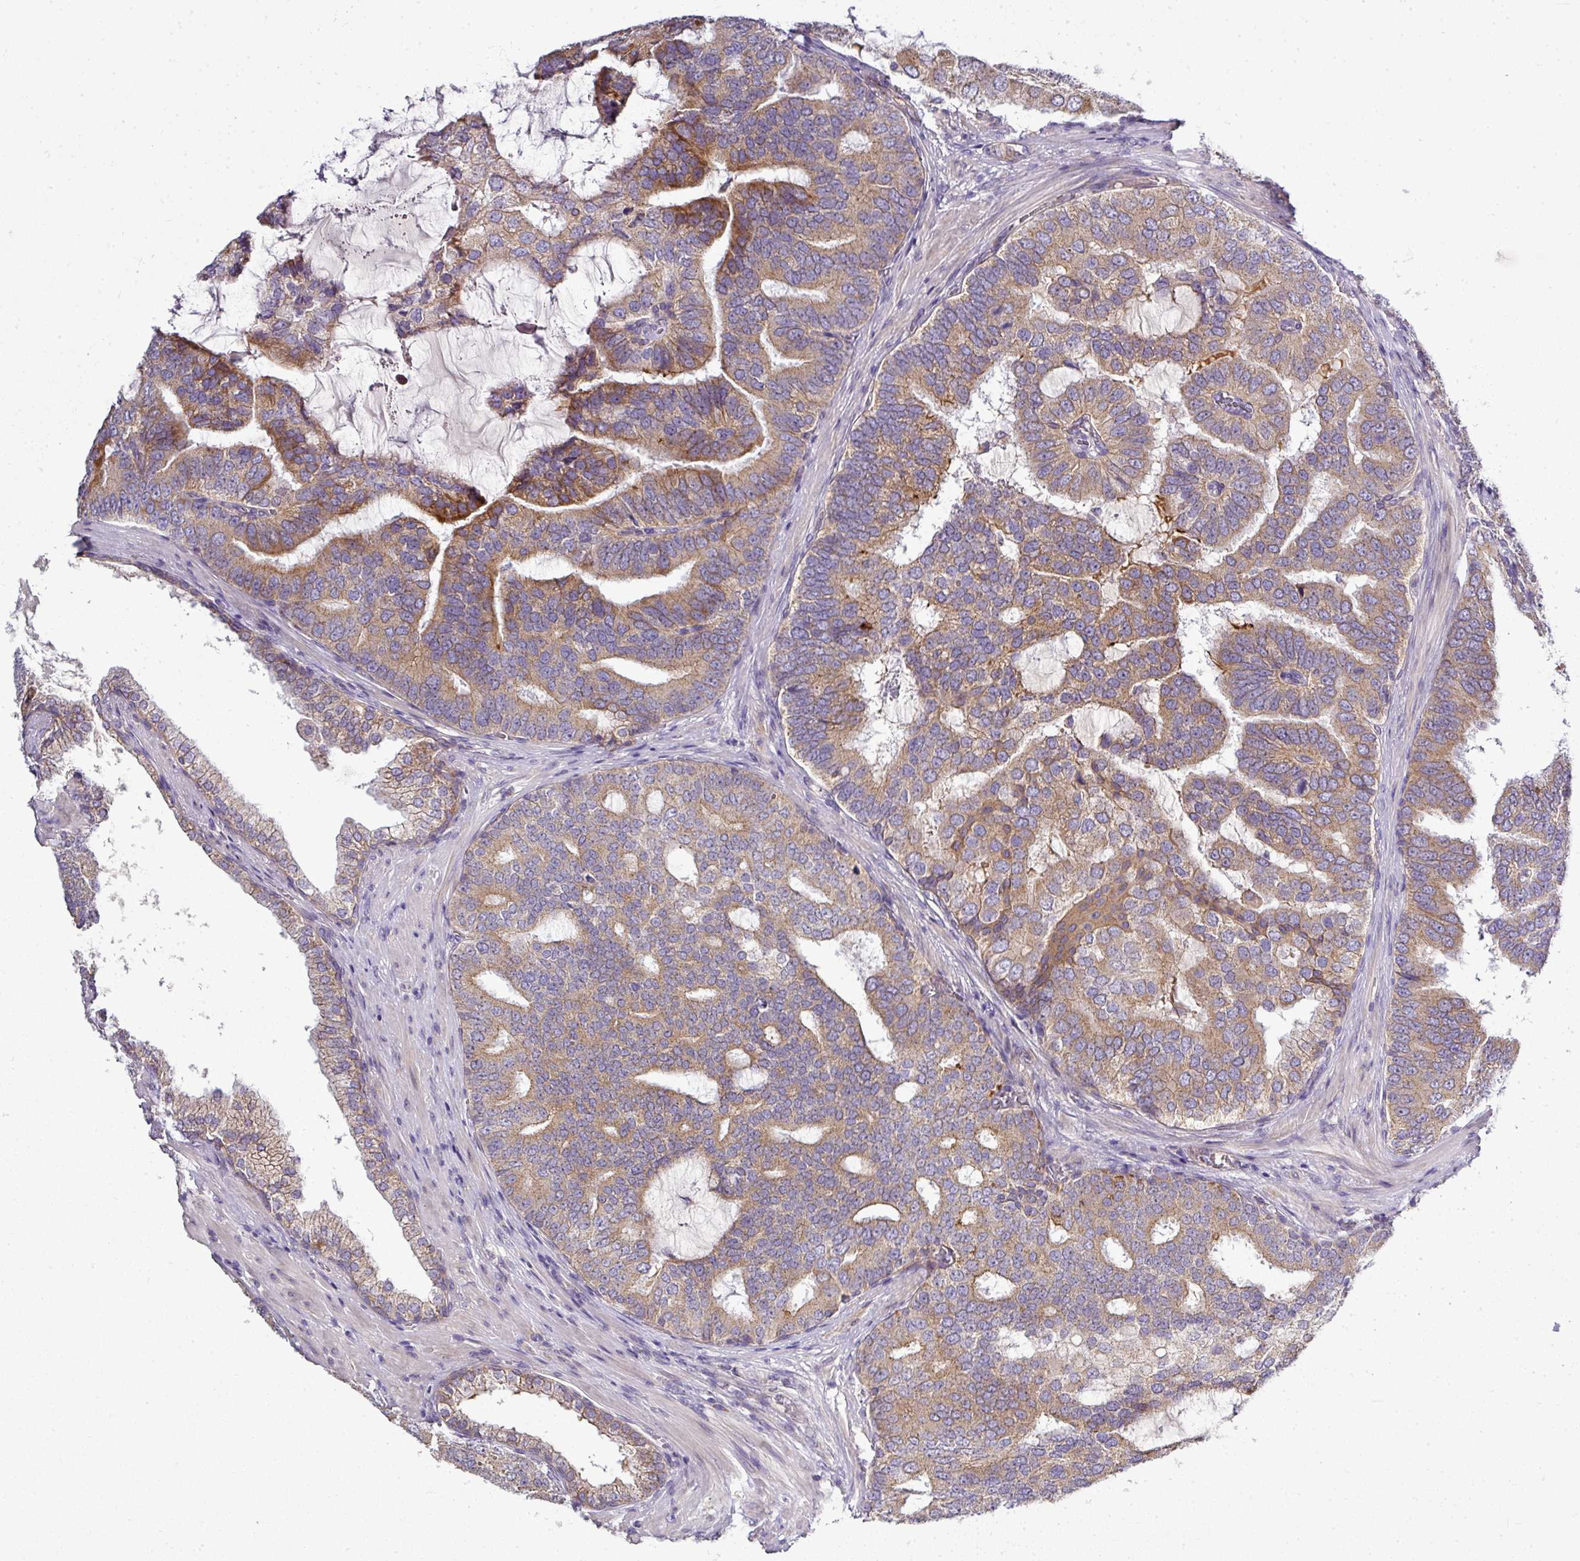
{"staining": {"intensity": "moderate", "quantity": "25%-75%", "location": "cytoplasmic/membranous"}, "tissue": "prostate cancer", "cell_type": "Tumor cells", "image_type": "cancer", "snomed": [{"axis": "morphology", "description": "Adenocarcinoma, High grade"}, {"axis": "topography", "description": "Prostate"}], "caption": "Human prostate cancer (adenocarcinoma (high-grade)) stained with a protein marker reveals moderate staining in tumor cells.", "gene": "GAN", "patient": {"sex": "male", "age": 55}}